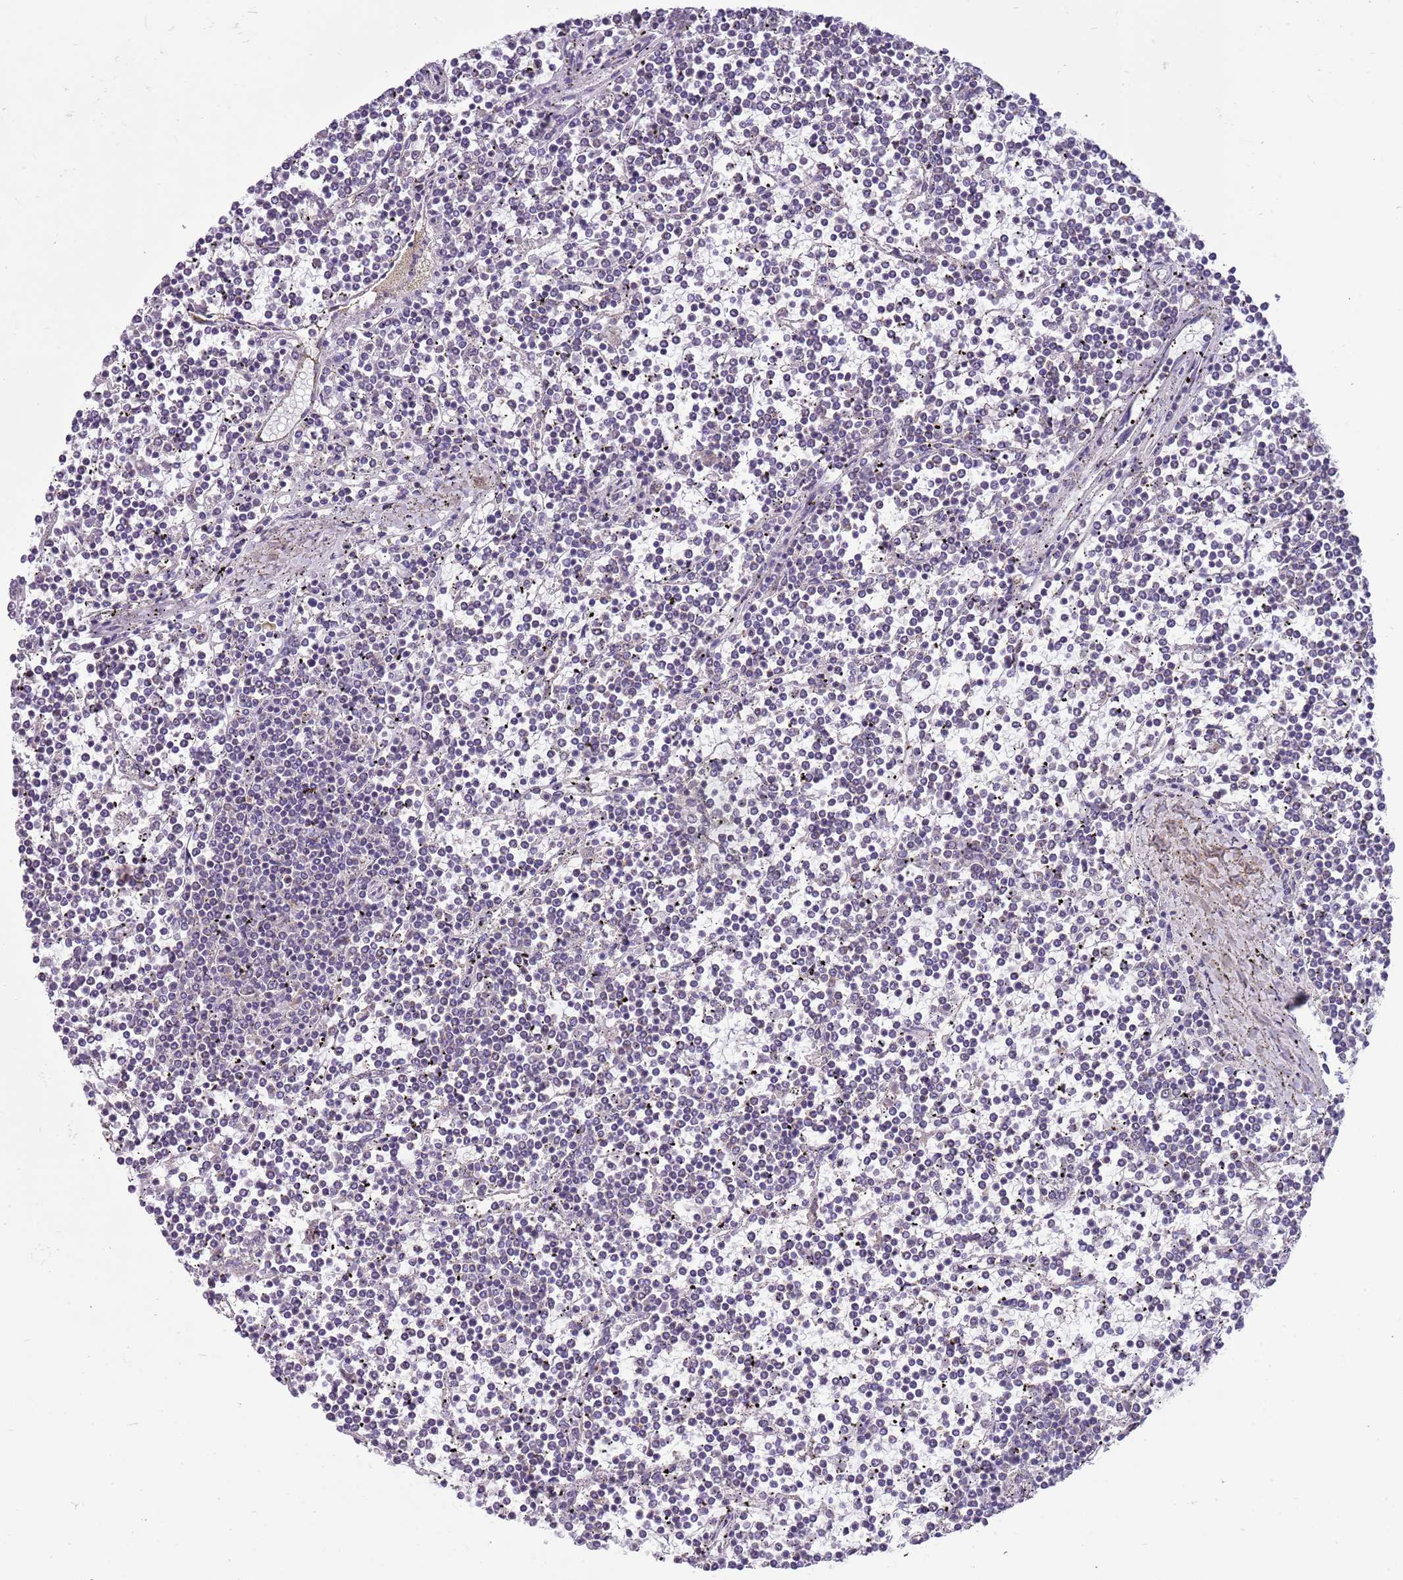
{"staining": {"intensity": "negative", "quantity": "none", "location": "none"}, "tissue": "lymphoma", "cell_type": "Tumor cells", "image_type": "cancer", "snomed": [{"axis": "morphology", "description": "Malignant lymphoma, non-Hodgkin's type, Low grade"}, {"axis": "topography", "description": "Spleen"}], "caption": "A high-resolution photomicrograph shows immunohistochemistry (IHC) staining of malignant lymphoma, non-Hodgkin's type (low-grade), which displays no significant expression in tumor cells. The staining is performed using DAB (3,3'-diaminobenzidine) brown chromogen with nuclei counter-stained in using hematoxylin.", "gene": "FAM120C", "patient": {"sex": "female", "age": 19}}